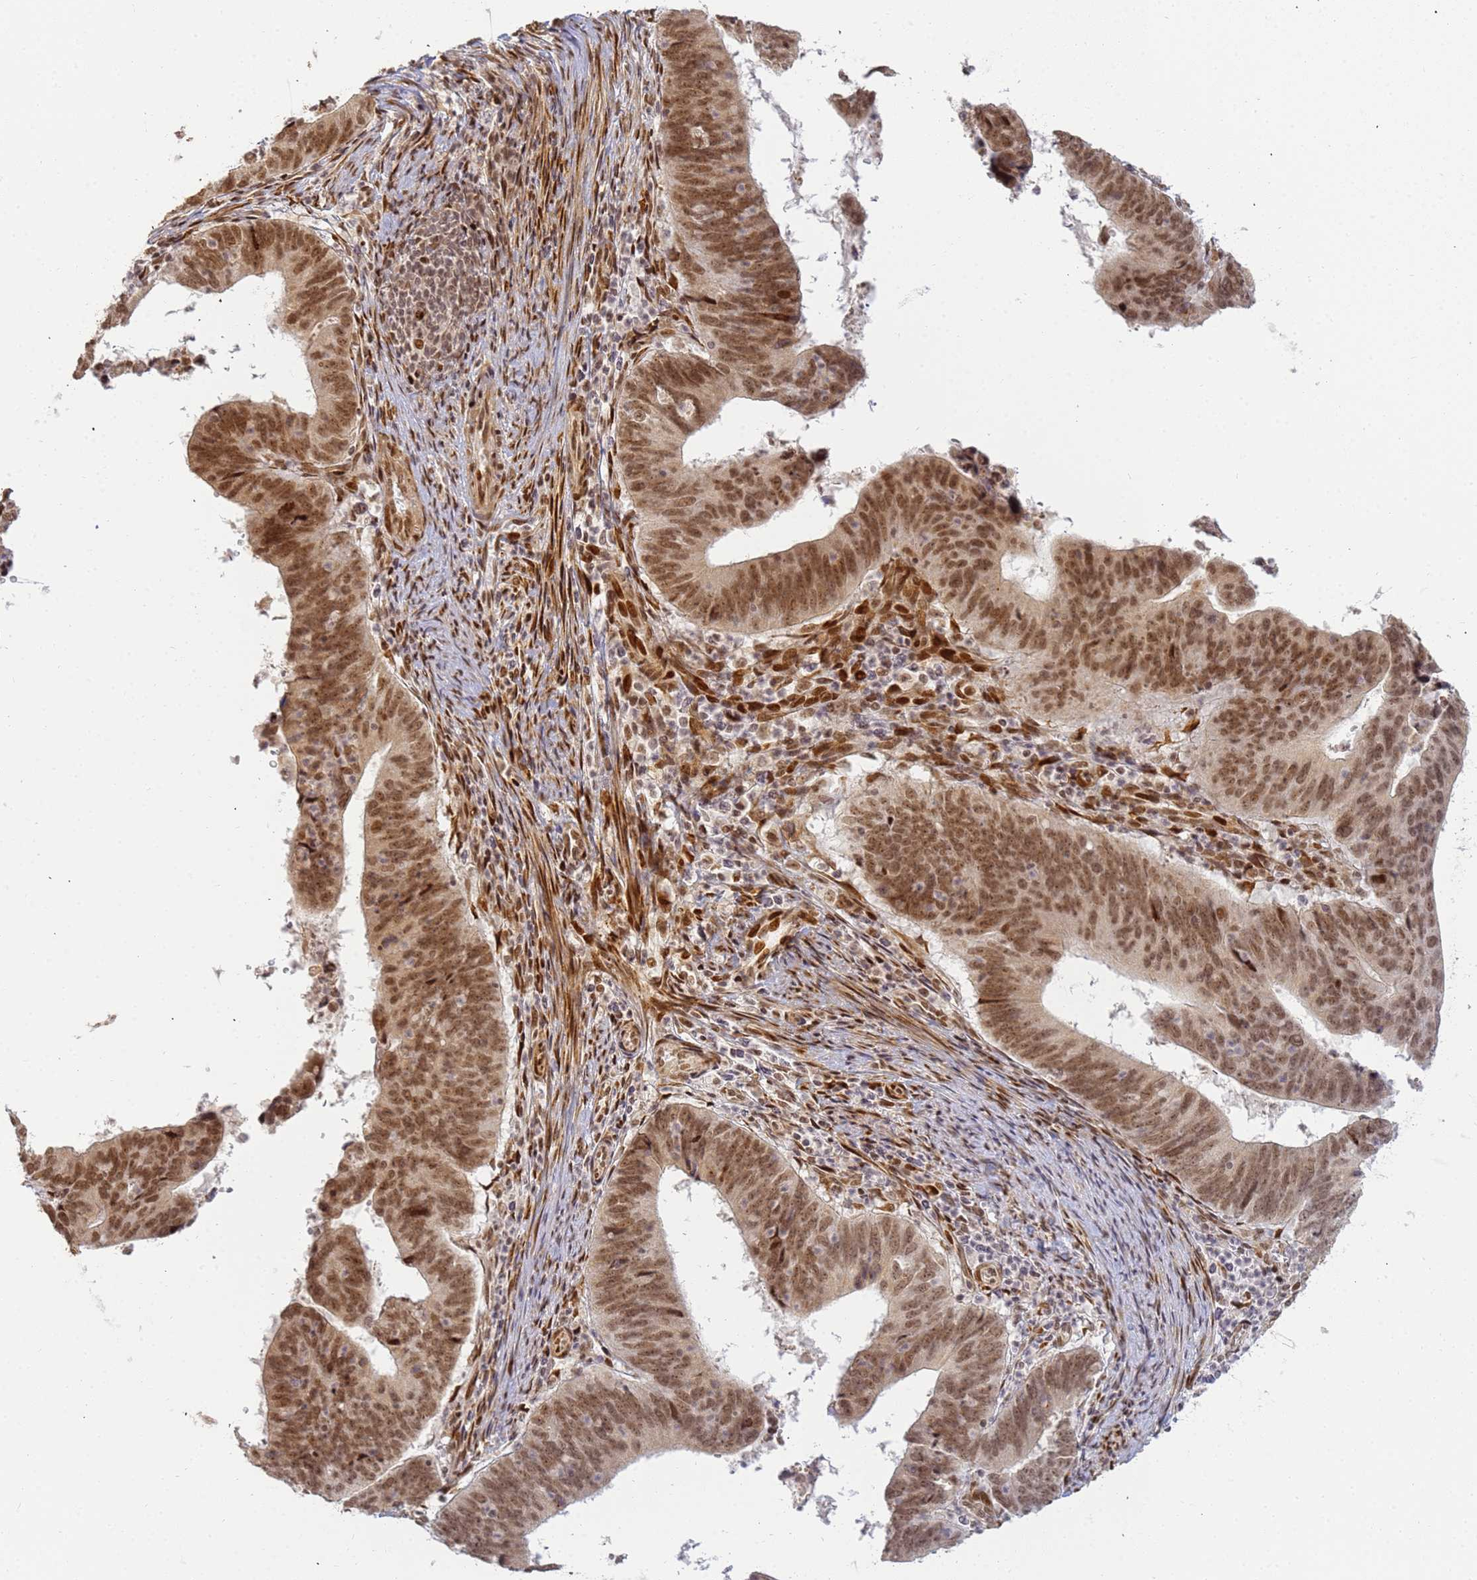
{"staining": {"intensity": "moderate", "quantity": ">75%", "location": "nuclear"}, "tissue": "stomach cancer", "cell_type": "Tumor cells", "image_type": "cancer", "snomed": [{"axis": "morphology", "description": "Adenocarcinoma, NOS"}, {"axis": "topography", "description": "Stomach"}], "caption": "Immunohistochemistry (DAB (3,3'-diaminobenzidine)) staining of stomach adenocarcinoma displays moderate nuclear protein staining in about >75% of tumor cells.", "gene": "ABCA2", "patient": {"sex": "male", "age": 59}}